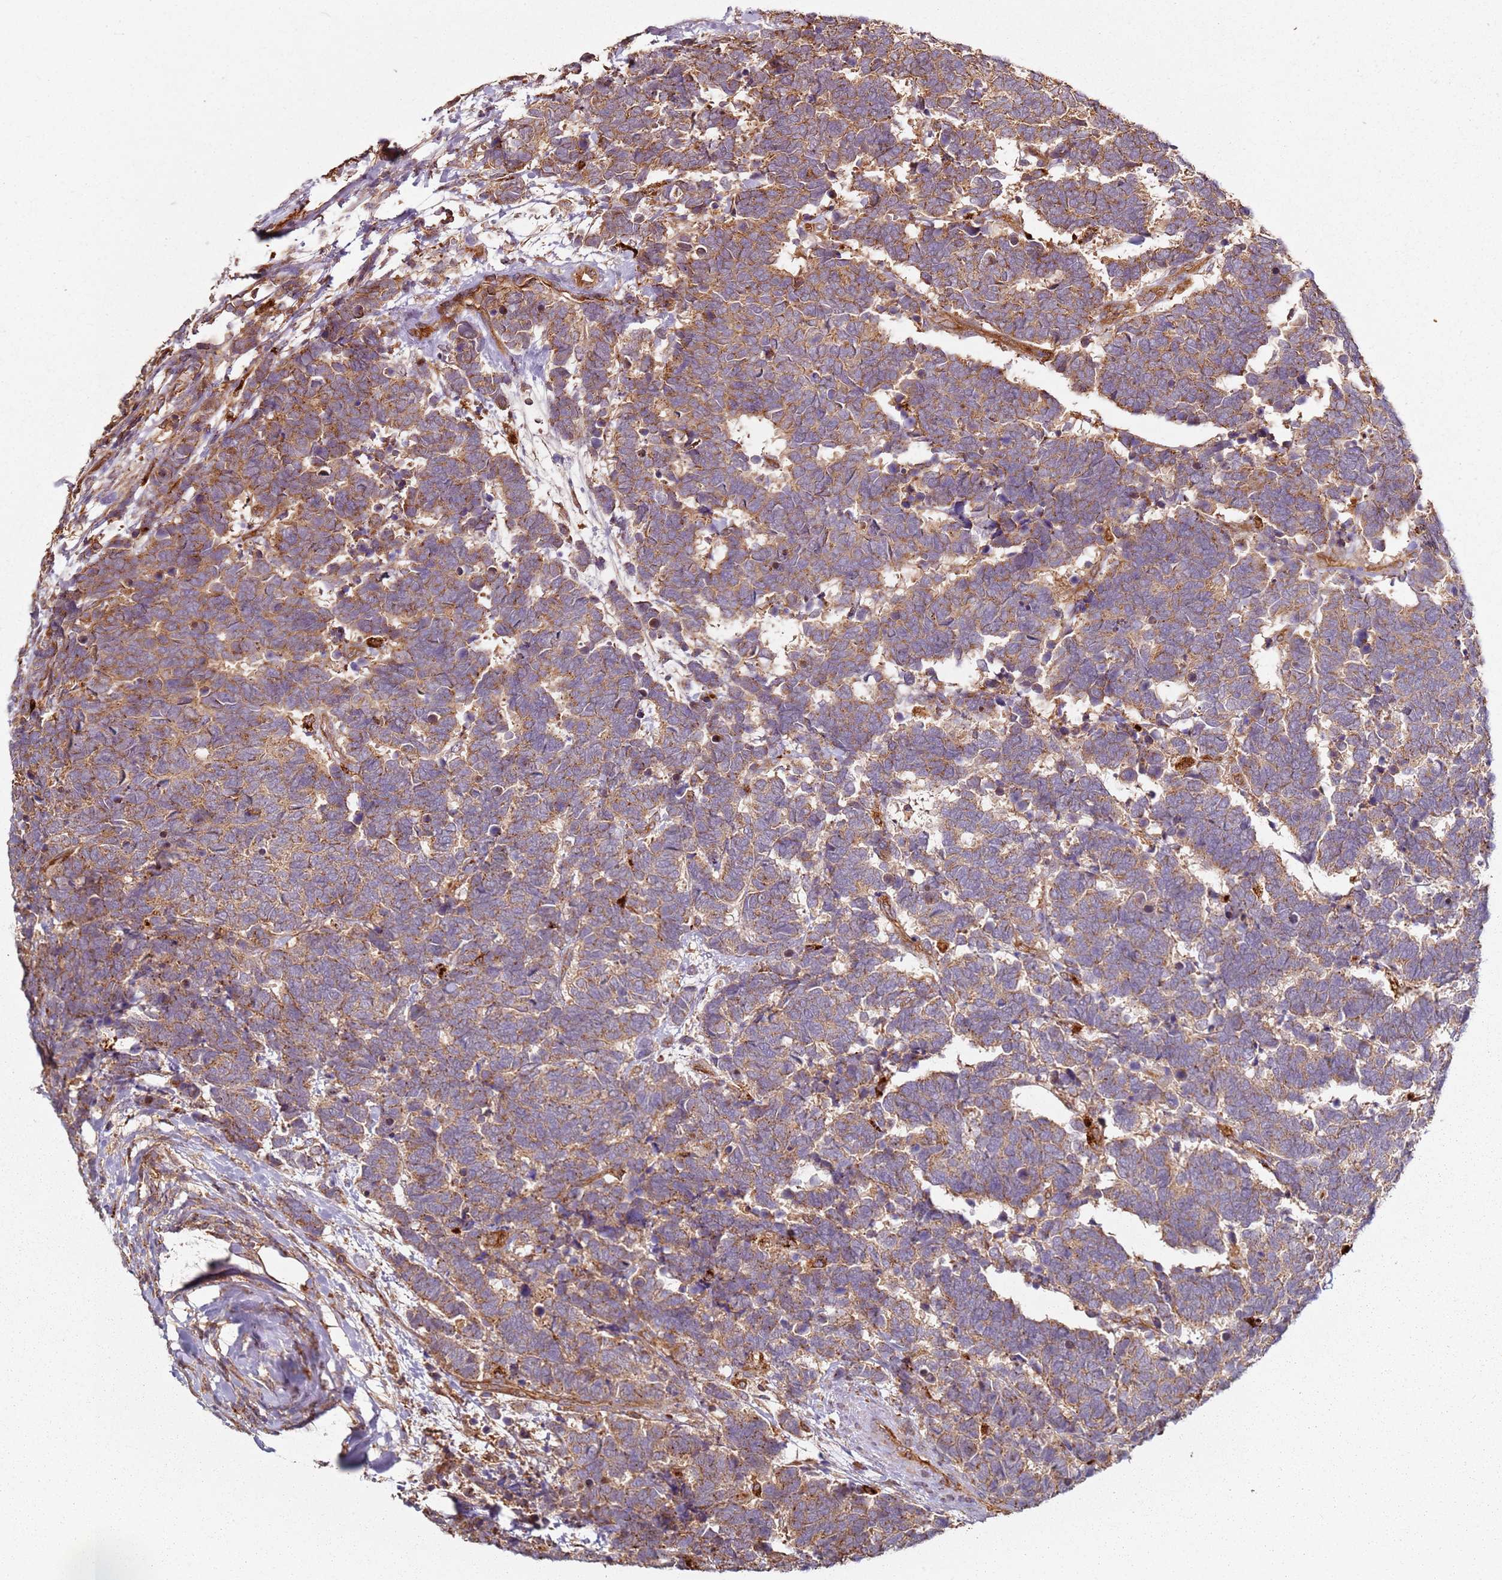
{"staining": {"intensity": "moderate", "quantity": ">75%", "location": "cytoplasmic/membranous"}, "tissue": "carcinoid", "cell_type": "Tumor cells", "image_type": "cancer", "snomed": [{"axis": "morphology", "description": "Carcinoma, NOS"}, {"axis": "morphology", "description": "Carcinoid, malignant, NOS"}, {"axis": "topography", "description": "Urinary bladder"}], "caption": "Protein positivity by immunohistochemistry (IHC) reveals moderate cytoplasmic/membranous positivity in about >75% of tumor cells in carcinoid. (DAB = brown stain, brightfield microscopy at high magnification).", "gene": "SCGB2B2", "patient": {"sex": "male", "age": 57}}